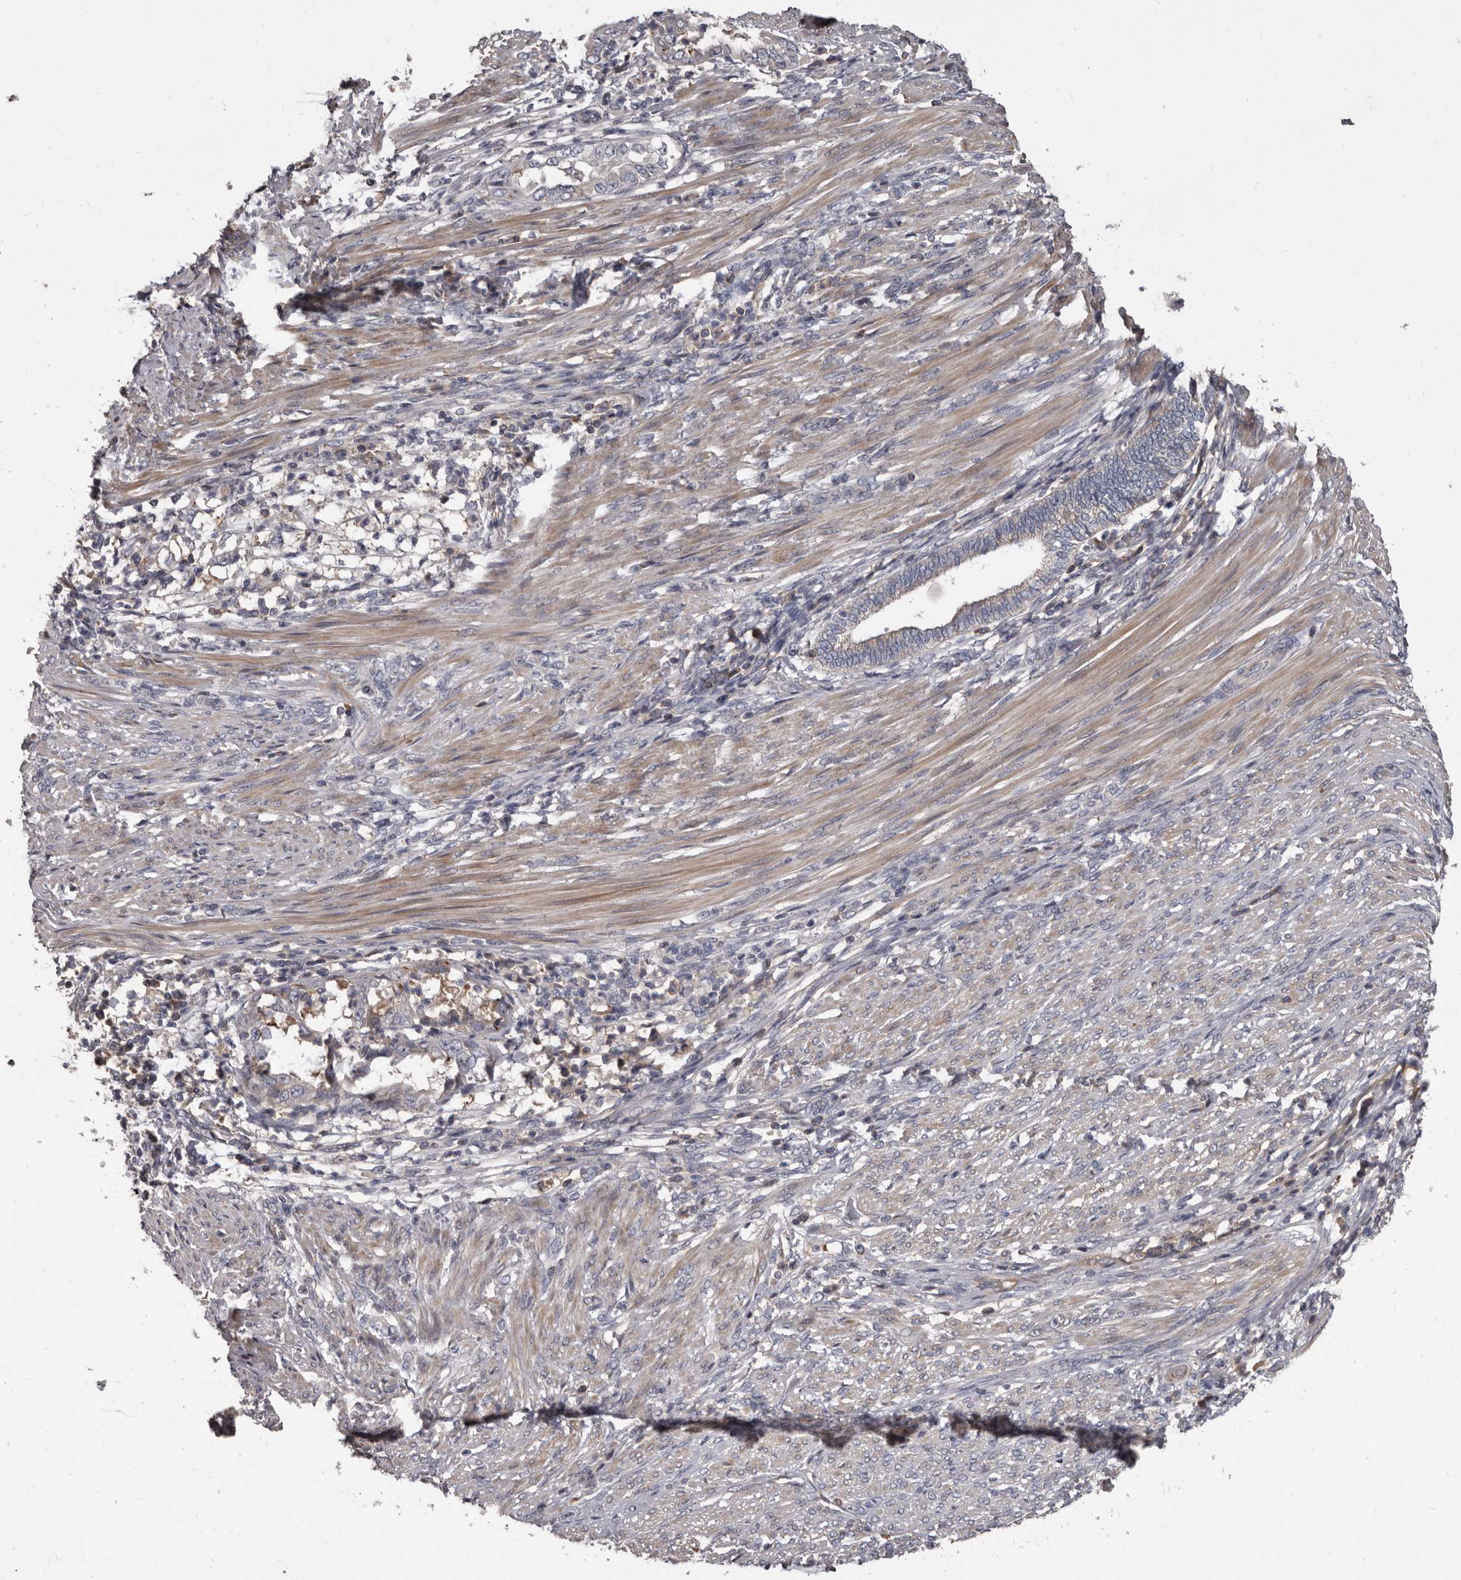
{"staining": {"intensity": "weak", "quantity": "<25%", "location": "cytoplasmic/membranous"}, "tissue": "endometrial cancer", "cell_type": "Tumor cells", "image_type": "cancer", "snomed": [{"axis": "morphology", "description": "Adenocarcinoma, NOS"}, {"axis": "topography", "description": "Endometrium"}], "caption": "This is an IHC histopathology image of human endometrial cancer (adenocarcinoma). There is no positivity in tumor cells.", "gene": "ALDH5A1", "patient": {"sex": "female", "age": 85}}